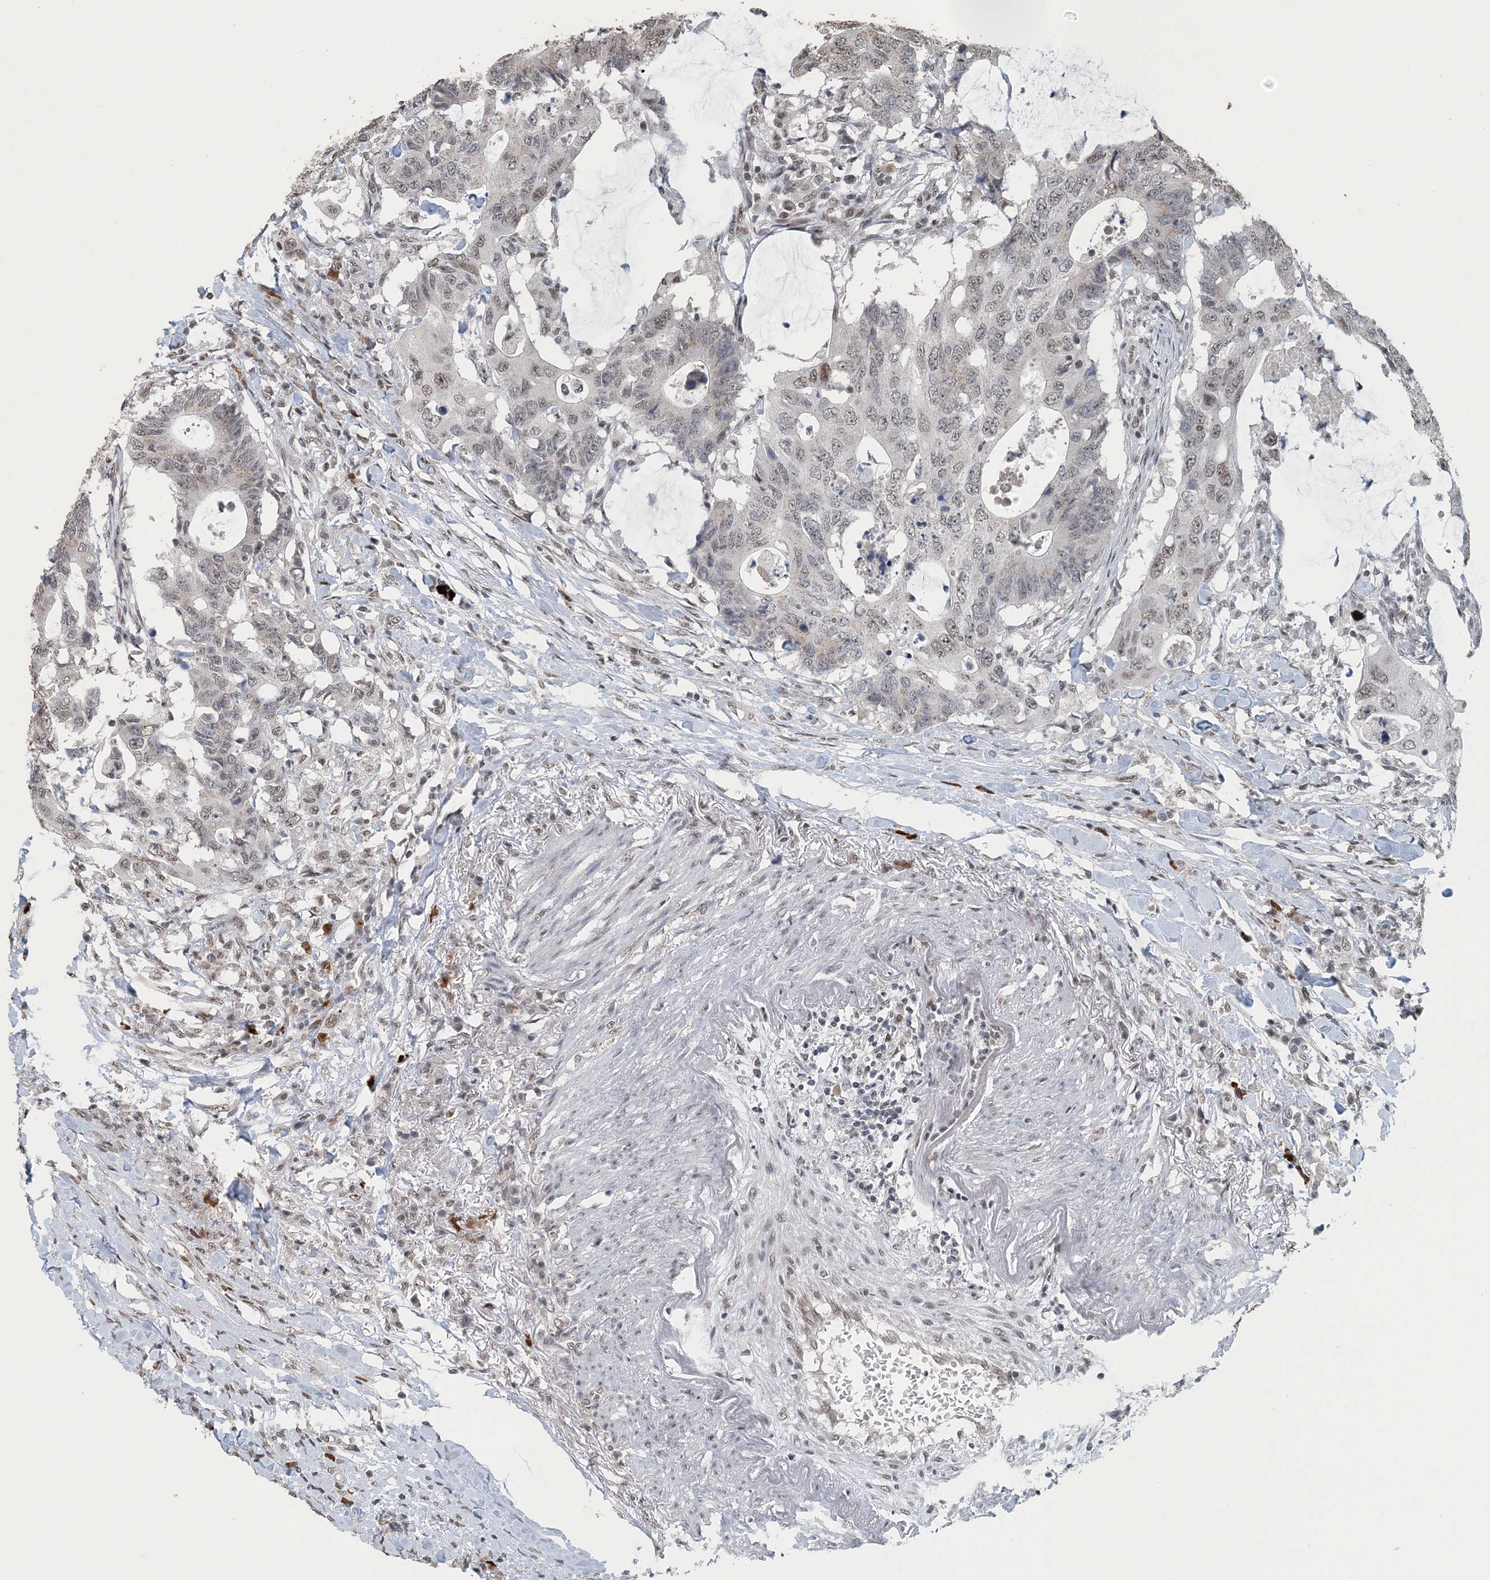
{"staining": {"intensity": "weak", "quantity": "<25%", "location": "nuclear"}, "tissue": "colorectal cancer", "cell_type": "Tumor cells", "image_type": "cancer", "snomed": [{"axis": "morphology", "description": "Adenocarcinoma, NOS"}, {"axis": "topography", "description": "Colon"}], "caption": "The histopathology image displays no significant positivity in tumor cells of colorectal adenocarcinoma.", "gene": "MBD2", "patient": {"sex": "male", "age": 71}}